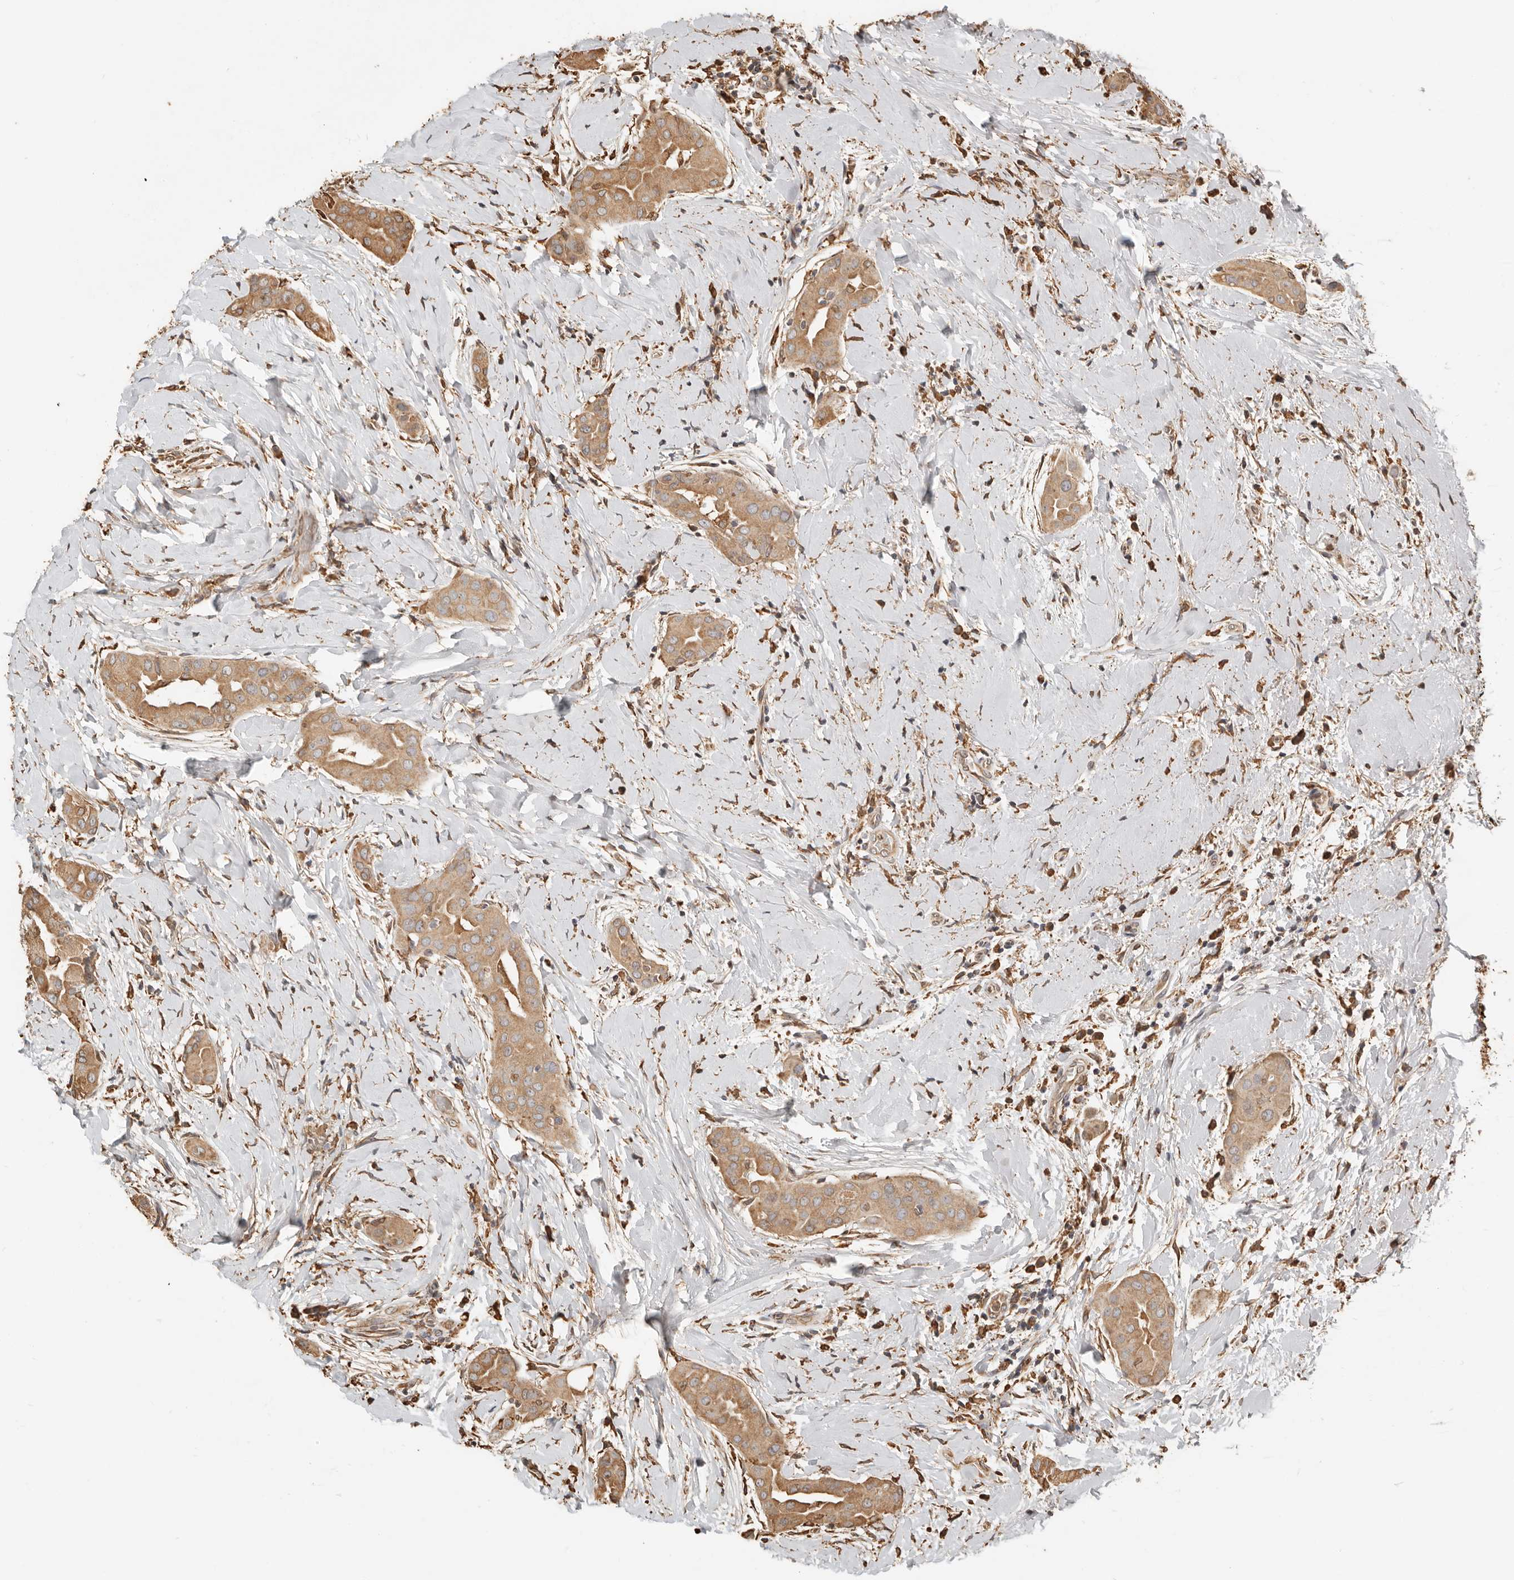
{"staining": {"intensity": "moderate", "quantity": ">75%", "location": "cytoplasmic/membranous"}, "tissue": "thyroid cancer", "cell_type": "Tumor cells", "image_type": "cancer", "snomed": [{"axis": "morphology", "description": "Papillary adenocarcinoma, NOS"}, {"axis": "topography", "description": "Thyroid gland"}], "caption": "A medium amount of moderate cytoplasmic/membranous staining is seen in approximately >75% of tumor cells in thyroid papillary adenocarcinoma tissue.", "gene": "ARHGEF10L", "patient": {"sex": "male", "age": 33}}